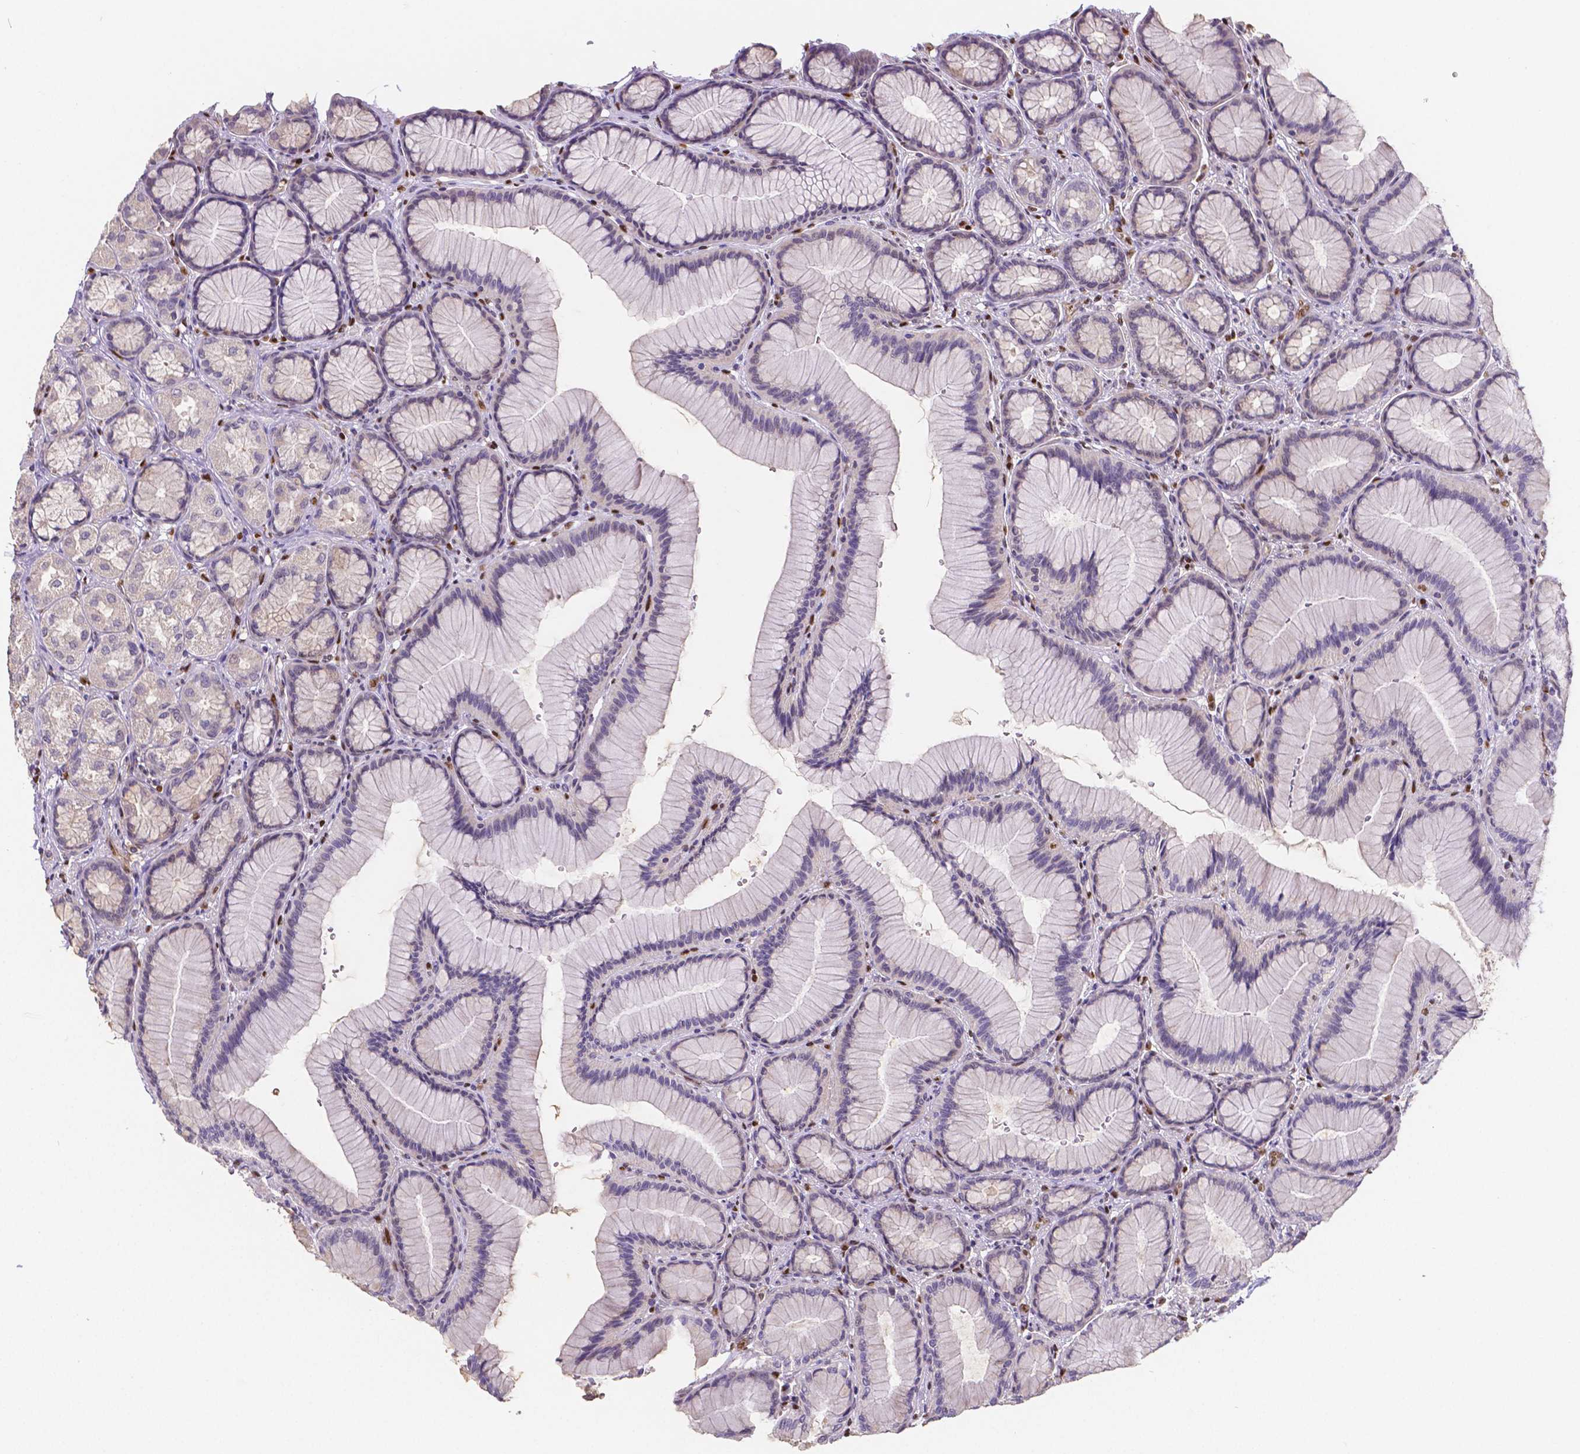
{"staining": {"intensity": "negative", "quantity": "none", "location": "none"}, "tissue": "stomach", "cell_type": "Glandular cells", "image_type": "normal", "snomed": [{"axis": "morphology", "description": "Normal tissue, NOS"}, {"axis": "morphology", "description": "Adenocarcinoma, NOS"}, {"axis": "morphology", "description": "Adenocarcinoma, High grade"}, {"axis": "topography", "description": "Stomach, upper"}, {"axis": "topography", "description": "Stomach"}], "caption": "This is an immunohistochemistry (IHC) micrograph of normal human stomach. There is no staining in glandular cells.", "gene": "MEF2C", "patient": {"sex": "female", "age": 65}}